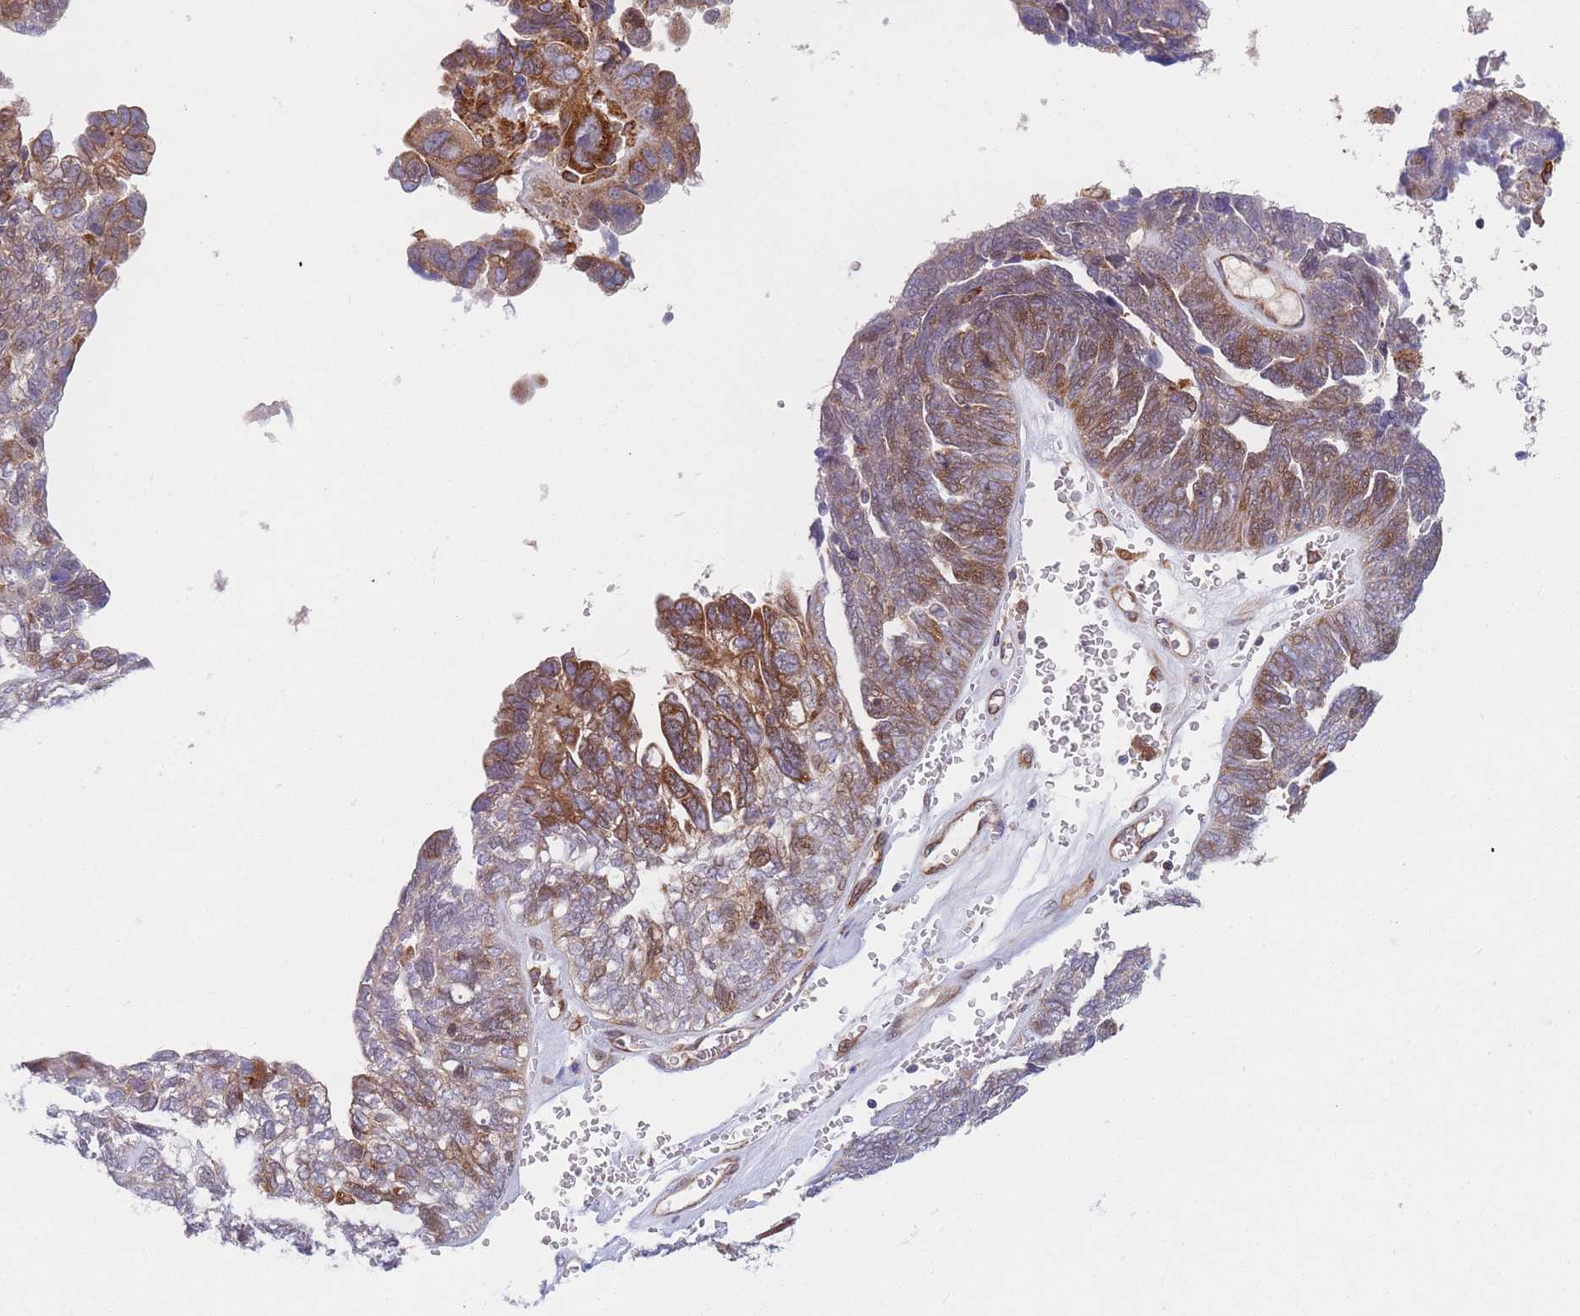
{"staining": {"intensity": "moderate", "quantity": "25%-75%", "location": "cytoplasmic/membranous"}, "tissue": "ovarian cancer", "cell_type": "Tumor cells", "image_type": "cancer", "snomed": [{"axis": "morphology", "description": "Cystadenocarcinoma, serous, NOS"}, {"axis": "topography", "description": "Ovary"}], "caption": "Immunohistochemical staining of human ovarian cancer (serous cystadenocarcinoma) demonstrates moderate cytoplasmic/membranous protein positivity in approximately 25%-75% of tumor cells. The staining was performed using DAB, with brown indicating positive protein expression. Nuclei are stained blue with hematoxylin.", "gene": "TMEM131L", "patient": {"sex": "female", "age": 79}}